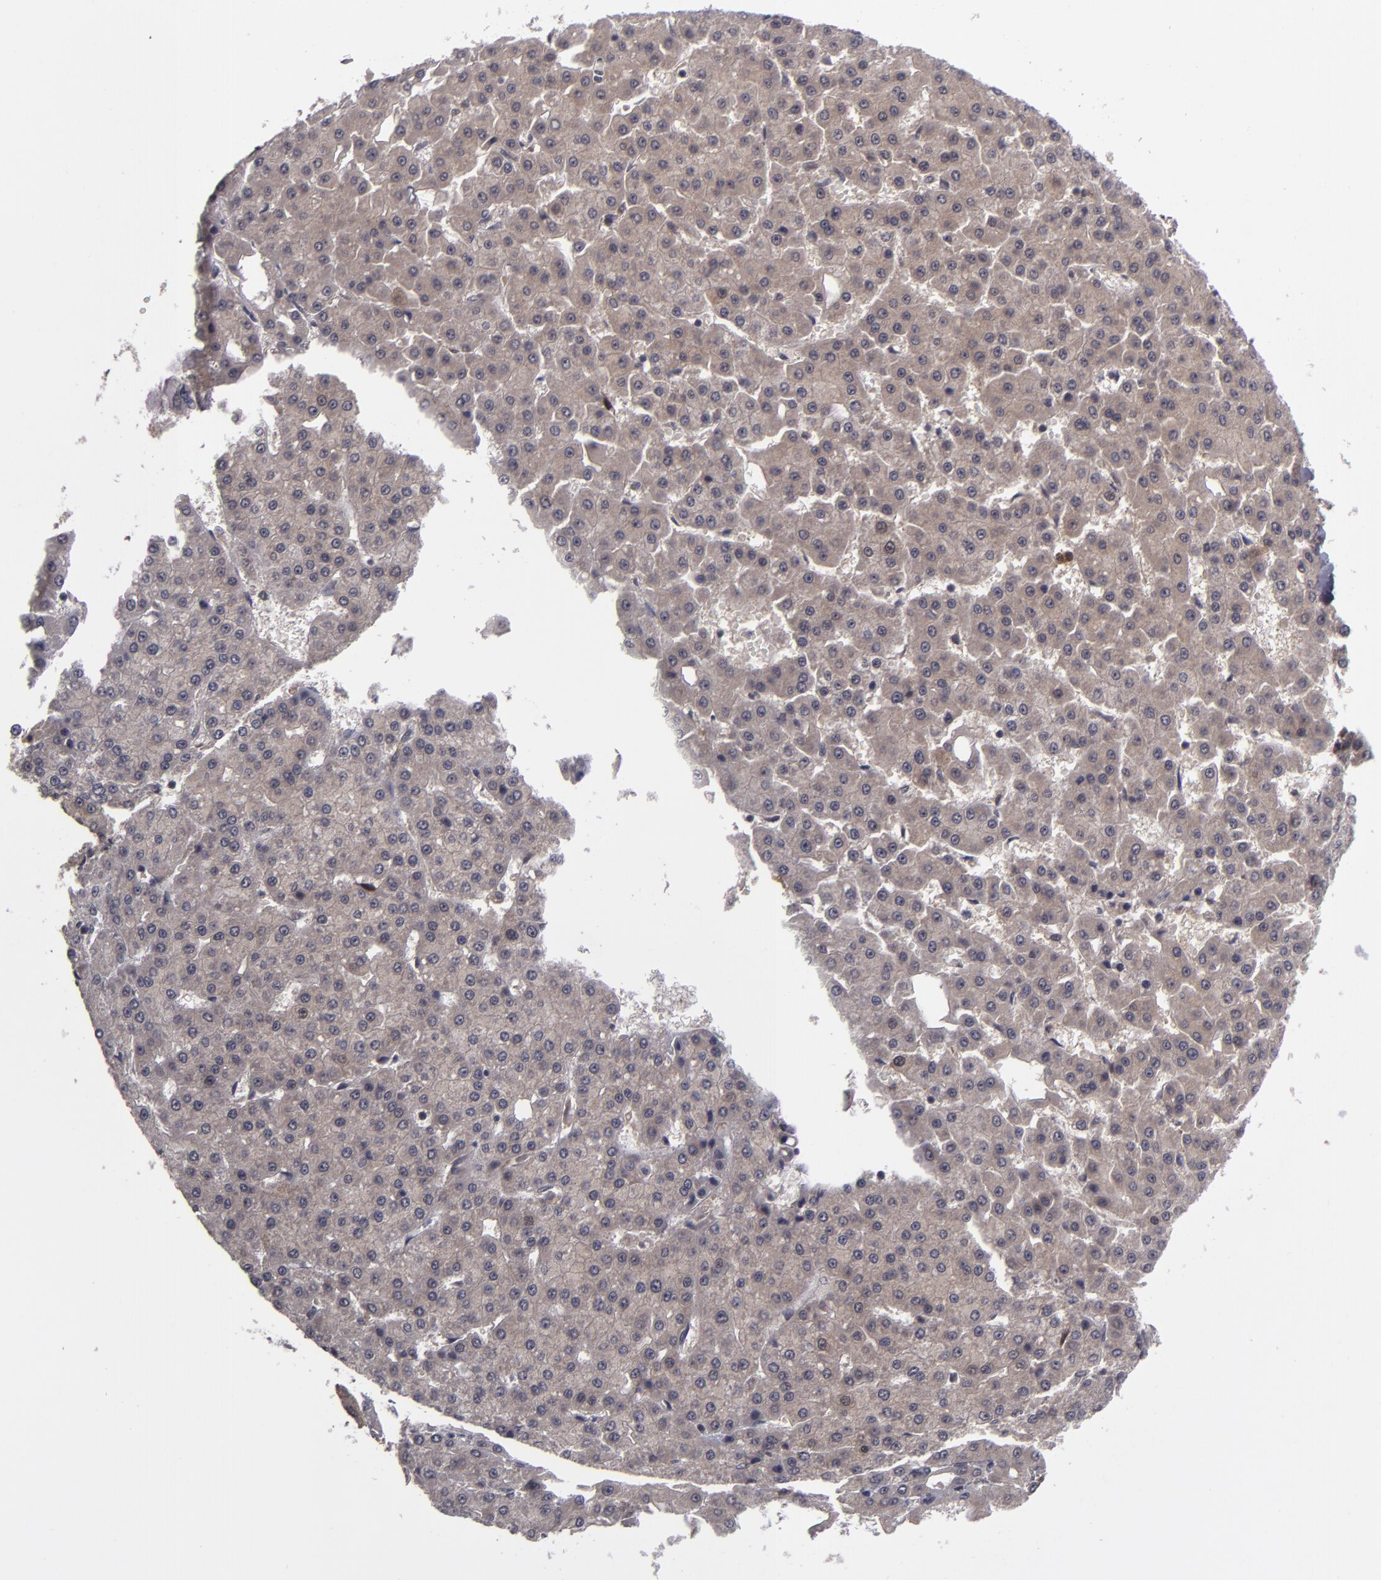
{"staining": {"intensity": "moderate", "quantity": ">75%", "location": "cytoplasmic/membranous"}, "tissue": "liver cancer", "cell_type": "Tumor cells", "image_type": "cancer", "snomed": [{"axis": "morphology", "description": "Carcinoma, Hepatocellular, NOS"}, {"axis": "topography", "description": "Liver"}], "caption": "Liver hepatocellular carcinoma stained with a brown dye reveals moderate cytoplasmic/membranous positive staining in approximately >75% of tumor cells.", "gene": "TYMS", "patient": {"sex": "male", "age": 47}}